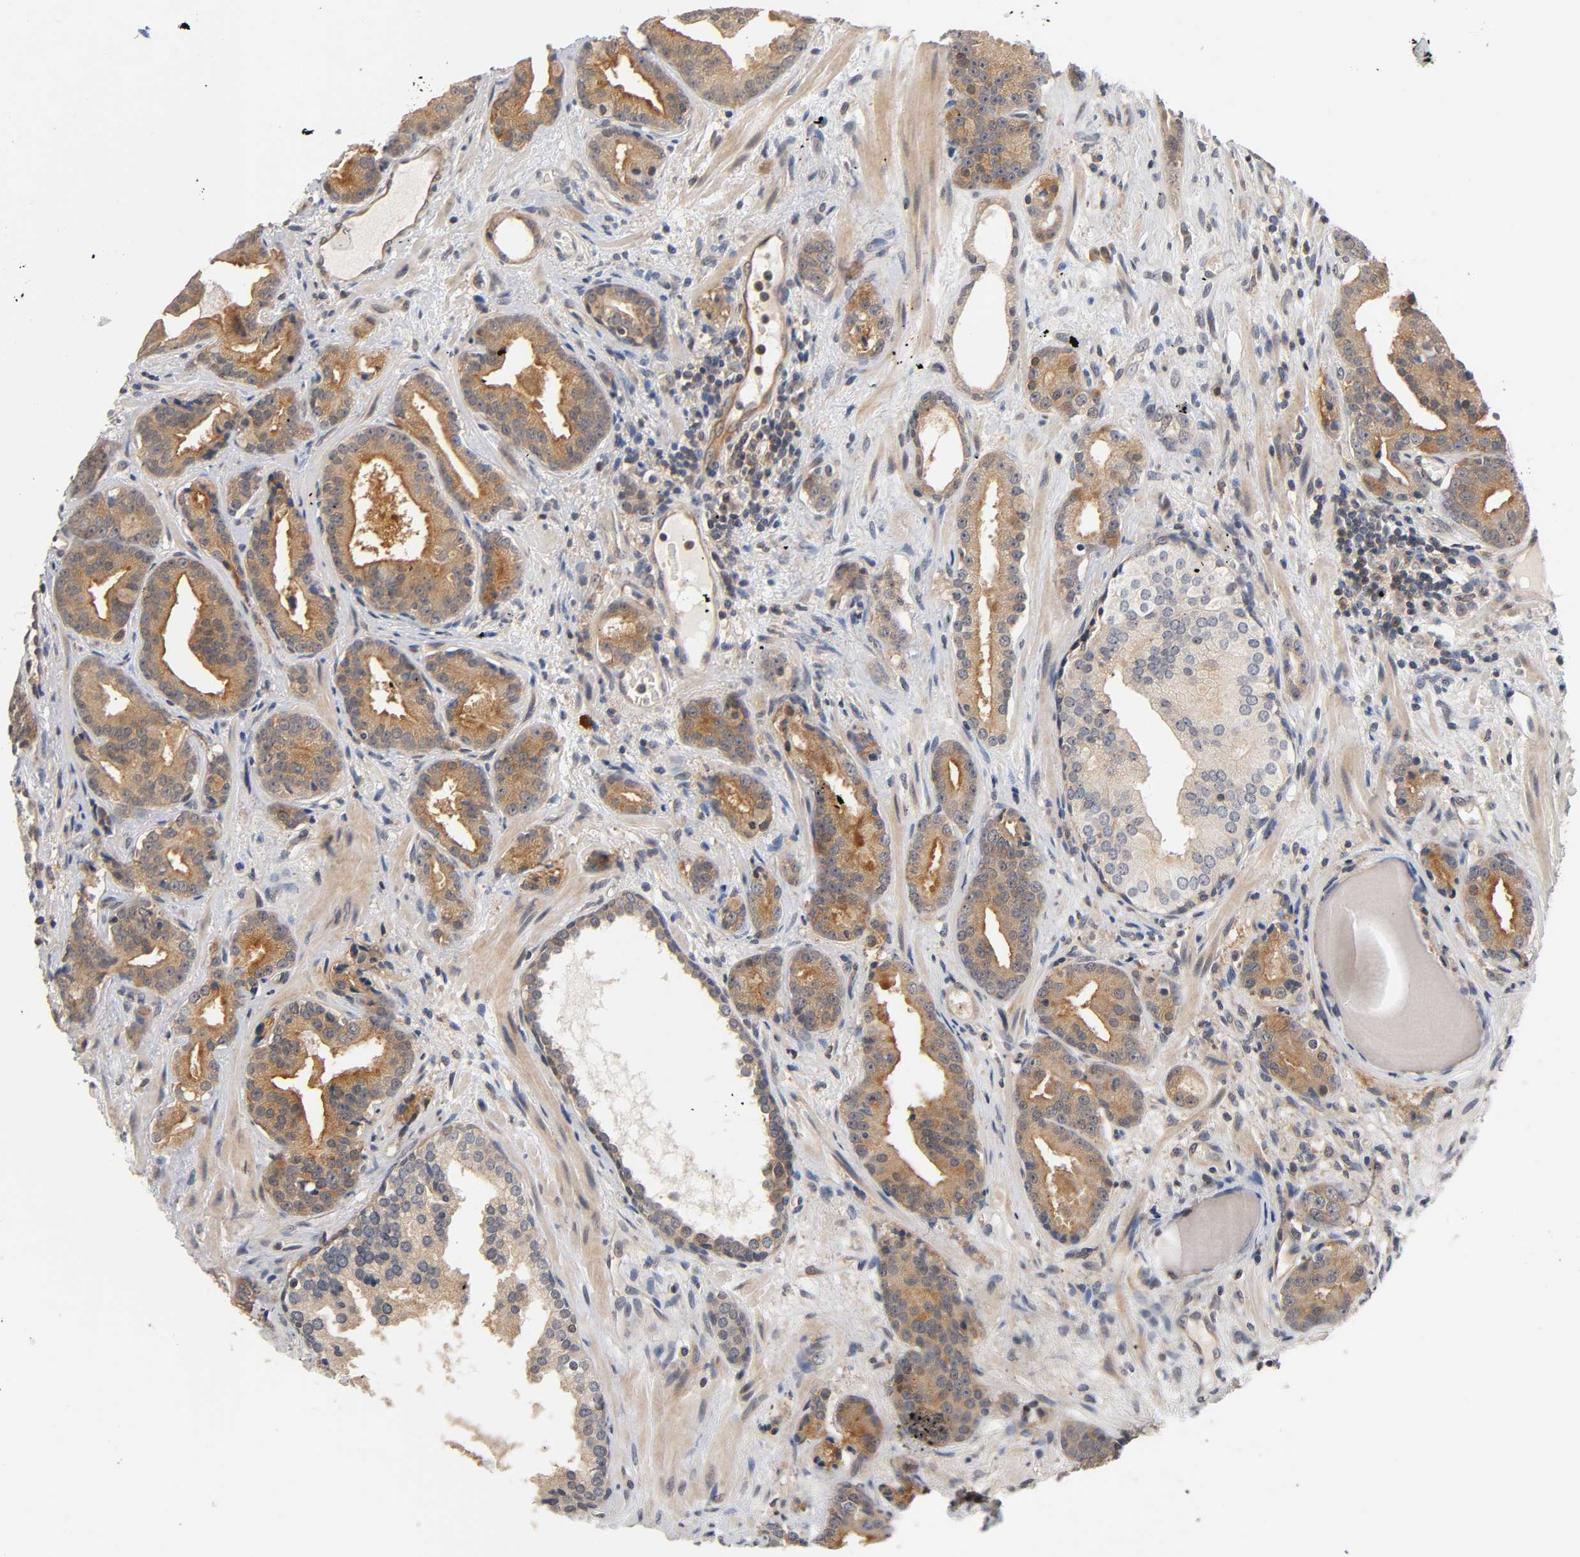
{"staining": {"intensity": "moderate", "quantity": ">75%", "location": "cytoplasmic/membranous"}, "tissue": "prostate cancer", "cell_type": "Tumor cells", "image_type": "cancer", "snomed": [{"axis": "morphology", "description": "Adenocarcinoma, Low grade"}, {"axis": "topography", "description": "Prostate"}], "caption": "Adenocarcinoma (low-grade) (prostate) stained for a protein reveals moderate cytoplasmic/membranous positivity in tumor cells.", "gene": "PRKAB1", "patient": {"sex": "male", "age": 63}}